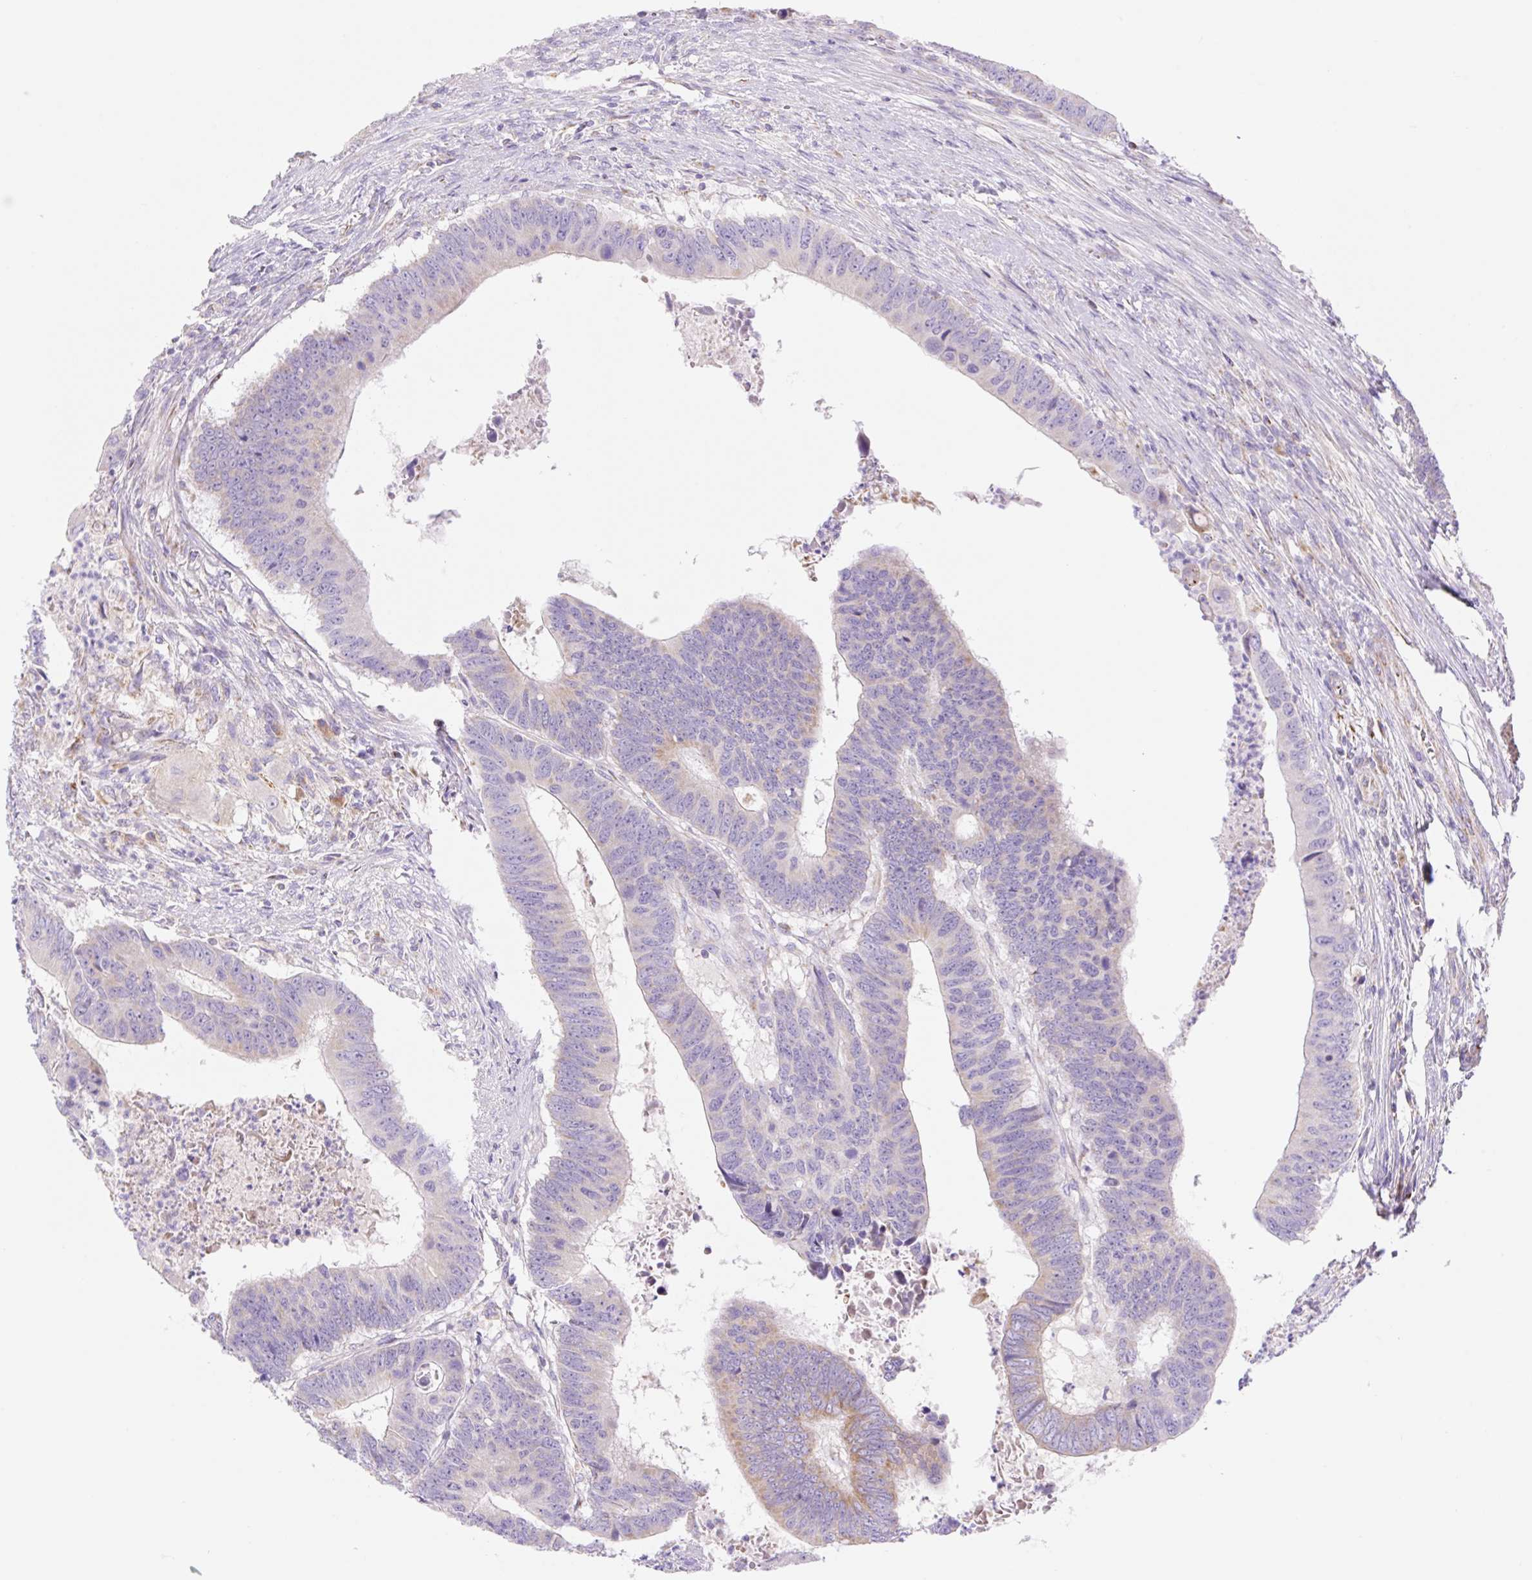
{"staining": {"intensity": "moderate", "quantity": "<25%", "location": "cytoplasmic/membranous"}, "tissue": "colorectal cancer", "cell_type": "Tumor cells", "image_type": "cancer", "snomed": [{"axis": "morphology", "description": "Adenocarcinoma, NOS"}, {"axis": "topography", "description": "Colon"}], "caption": "Adenocarcinoma (colorectal) tissue reveals moderate cytoplasmic/membranous expression in about <25% of tumor cells, visualized by immunohistochemistry.", "gene": "ETNK2", "patient": {"sex": "male", "age": 62}}